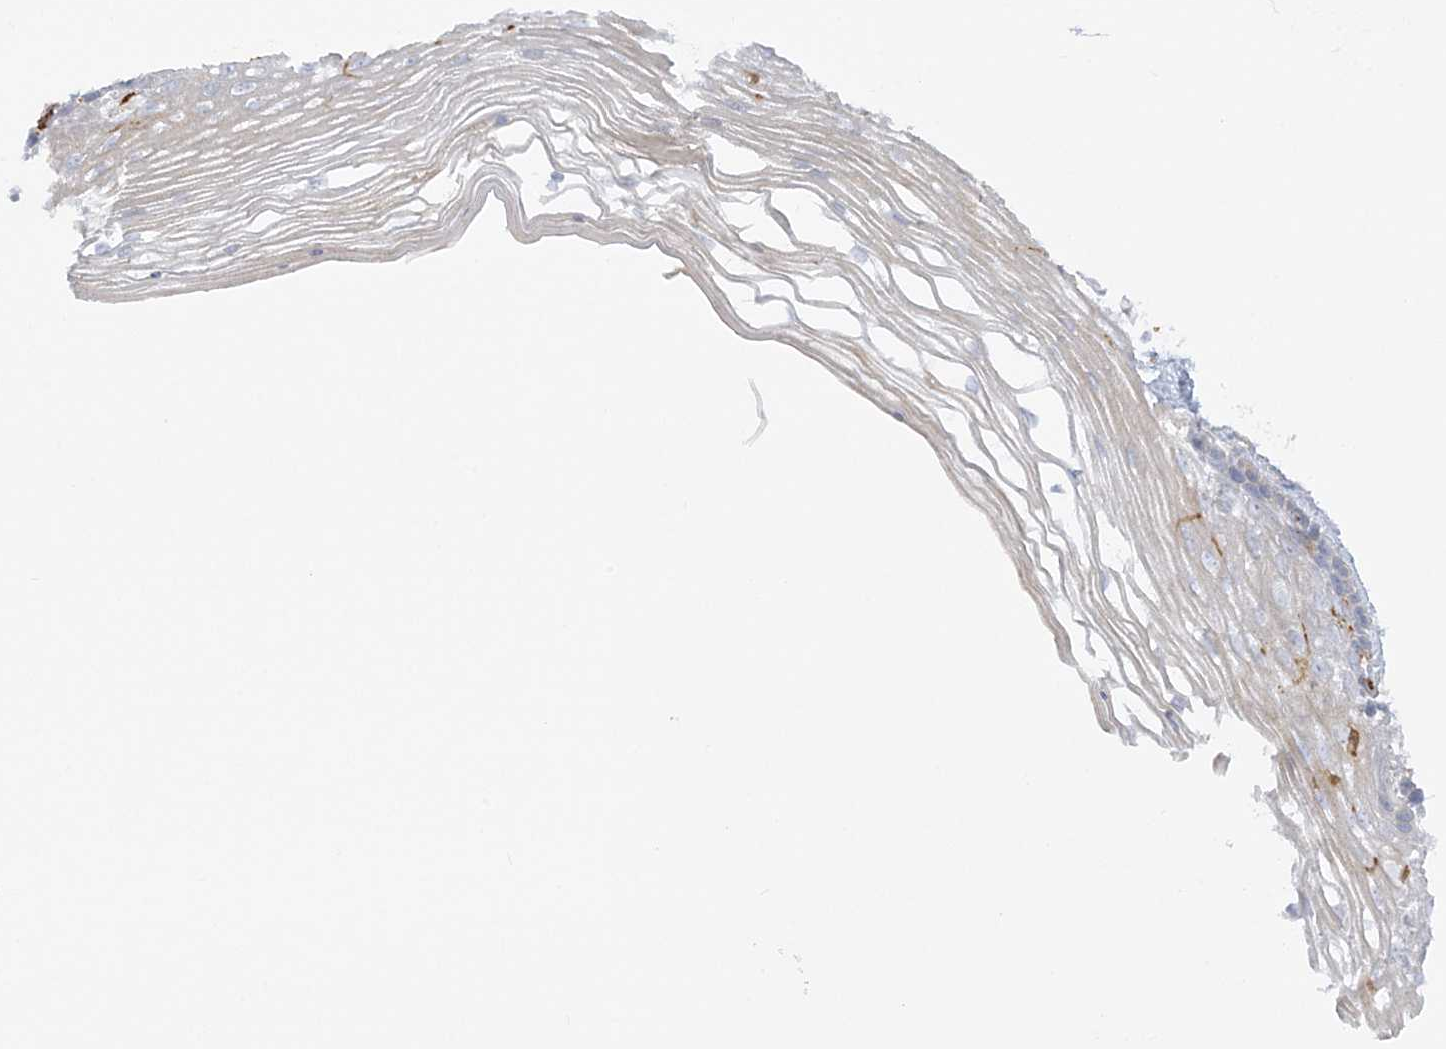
{"staining": {"intensity": "negative", "quantity": "none", "location": "none"}, "tissue": "vagina", "cell_type": "Squamous epithelial cells", "image_type": "normal", "snomed": [{"axis": "morphology", "description": "Normal tissue, NOS"}, {"axis": "topography", "description": "Vagina"}], "caption": "There is no significant expression in squamous epithelial cells of vagina. Brightfield microscopy of IHC stained with DAB (brown) and hematoxylin (blue), captured at high magnification.", "gene": "ICMT", "patient": {"sex": "female", "age": 46}}